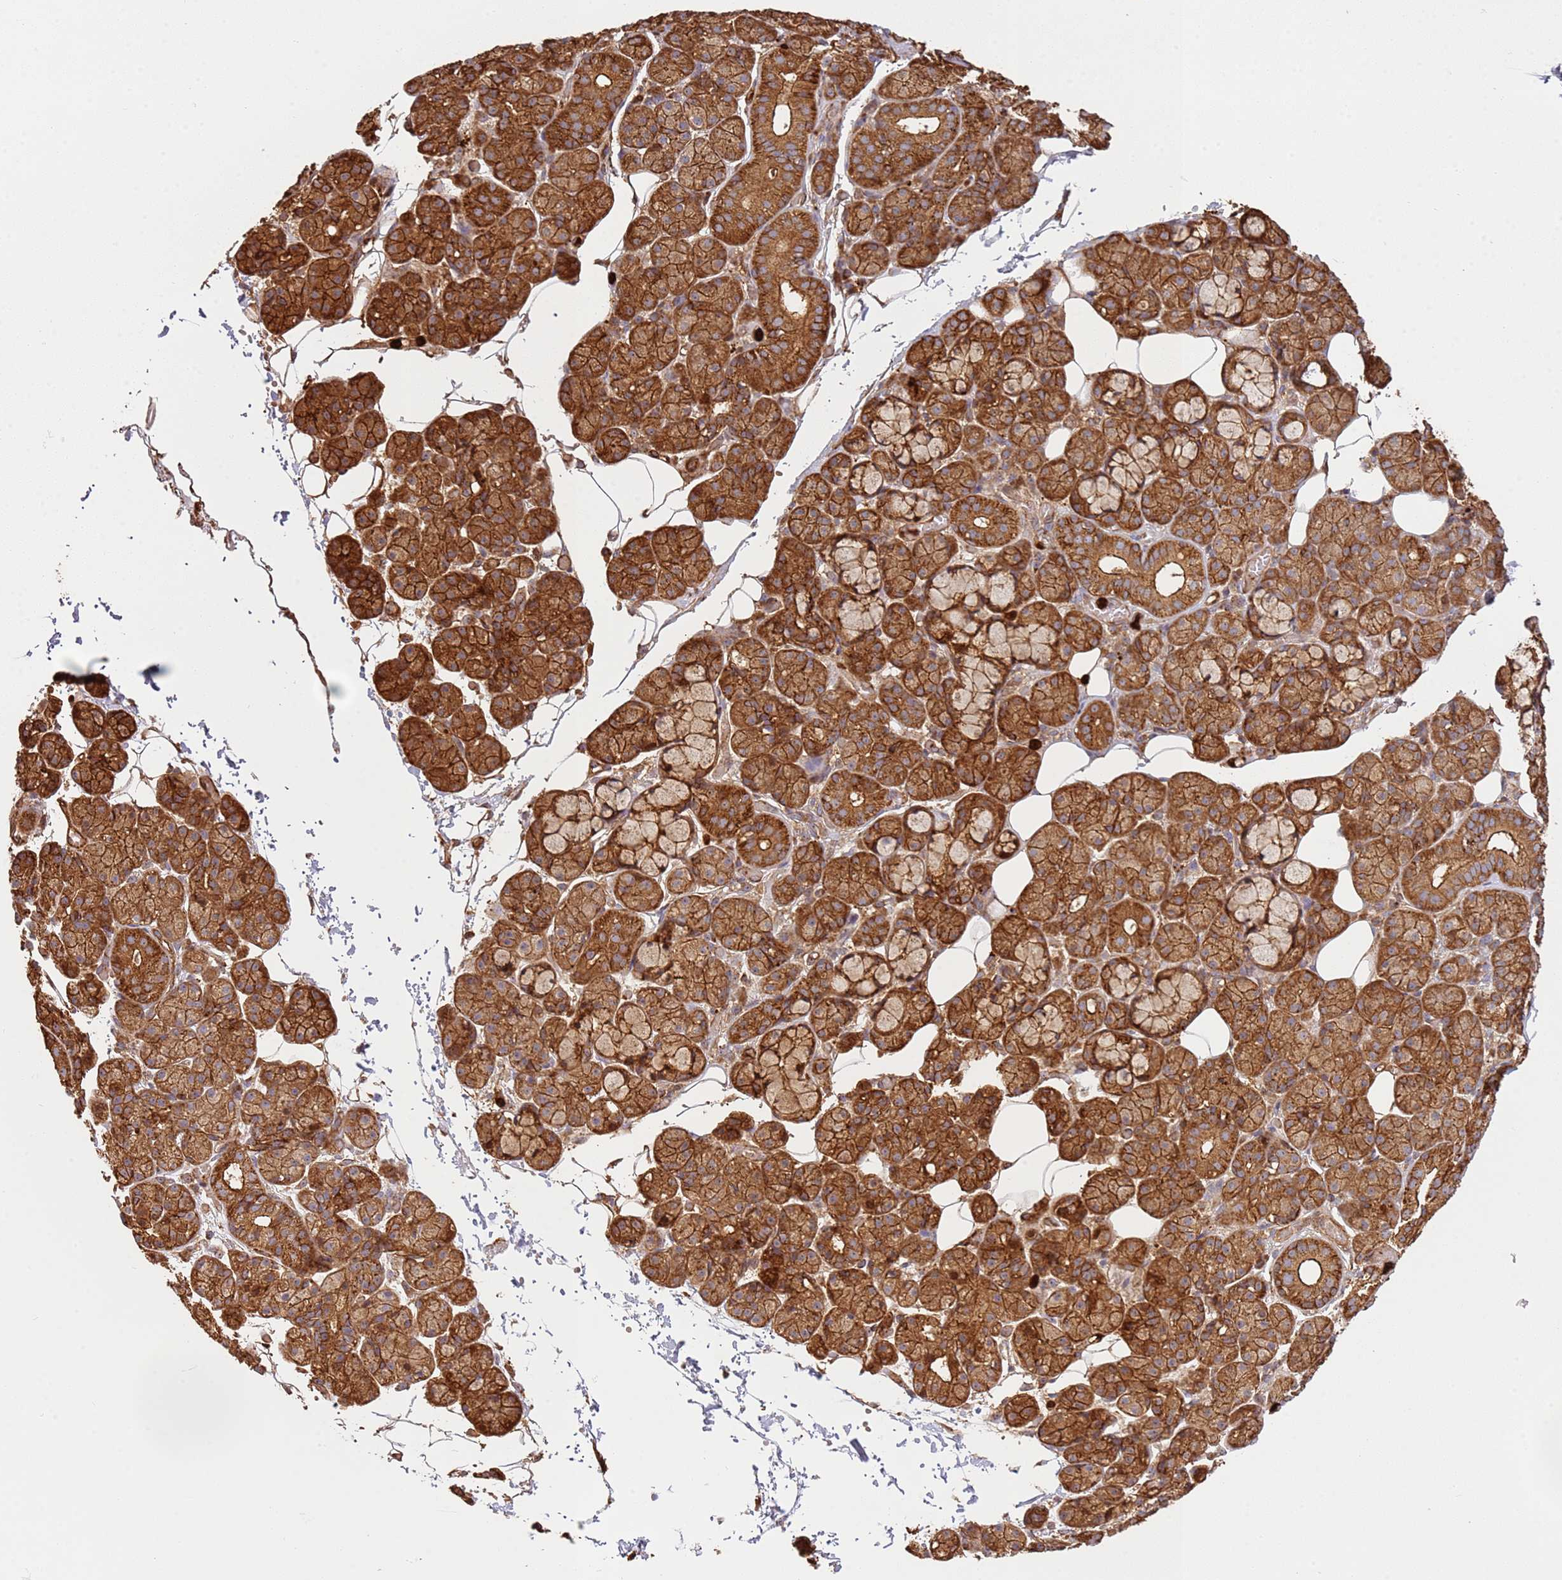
{"staining": {"intensity": "strong", "quantity": ">75%", "location": "cytoplasmic/membranous"}, "tissue": "salivary gland", "cell_type": "Glandular cells", "image_type": "normal", "snomed": [{"axis": "morphology", "description": "Normal tissue, NOS"}, {"axis": "topography", "description": "Salivary gland"}], "caption": "Immunohistochemistry image of normal salivary gland stained for a protein (brown), which exhibits high levels of strong cytoplasmic/membranous staining in about >75% of glandular cells.", "gene": "NDUFAF4", "patient": {"sex": "male", "age": 63}}